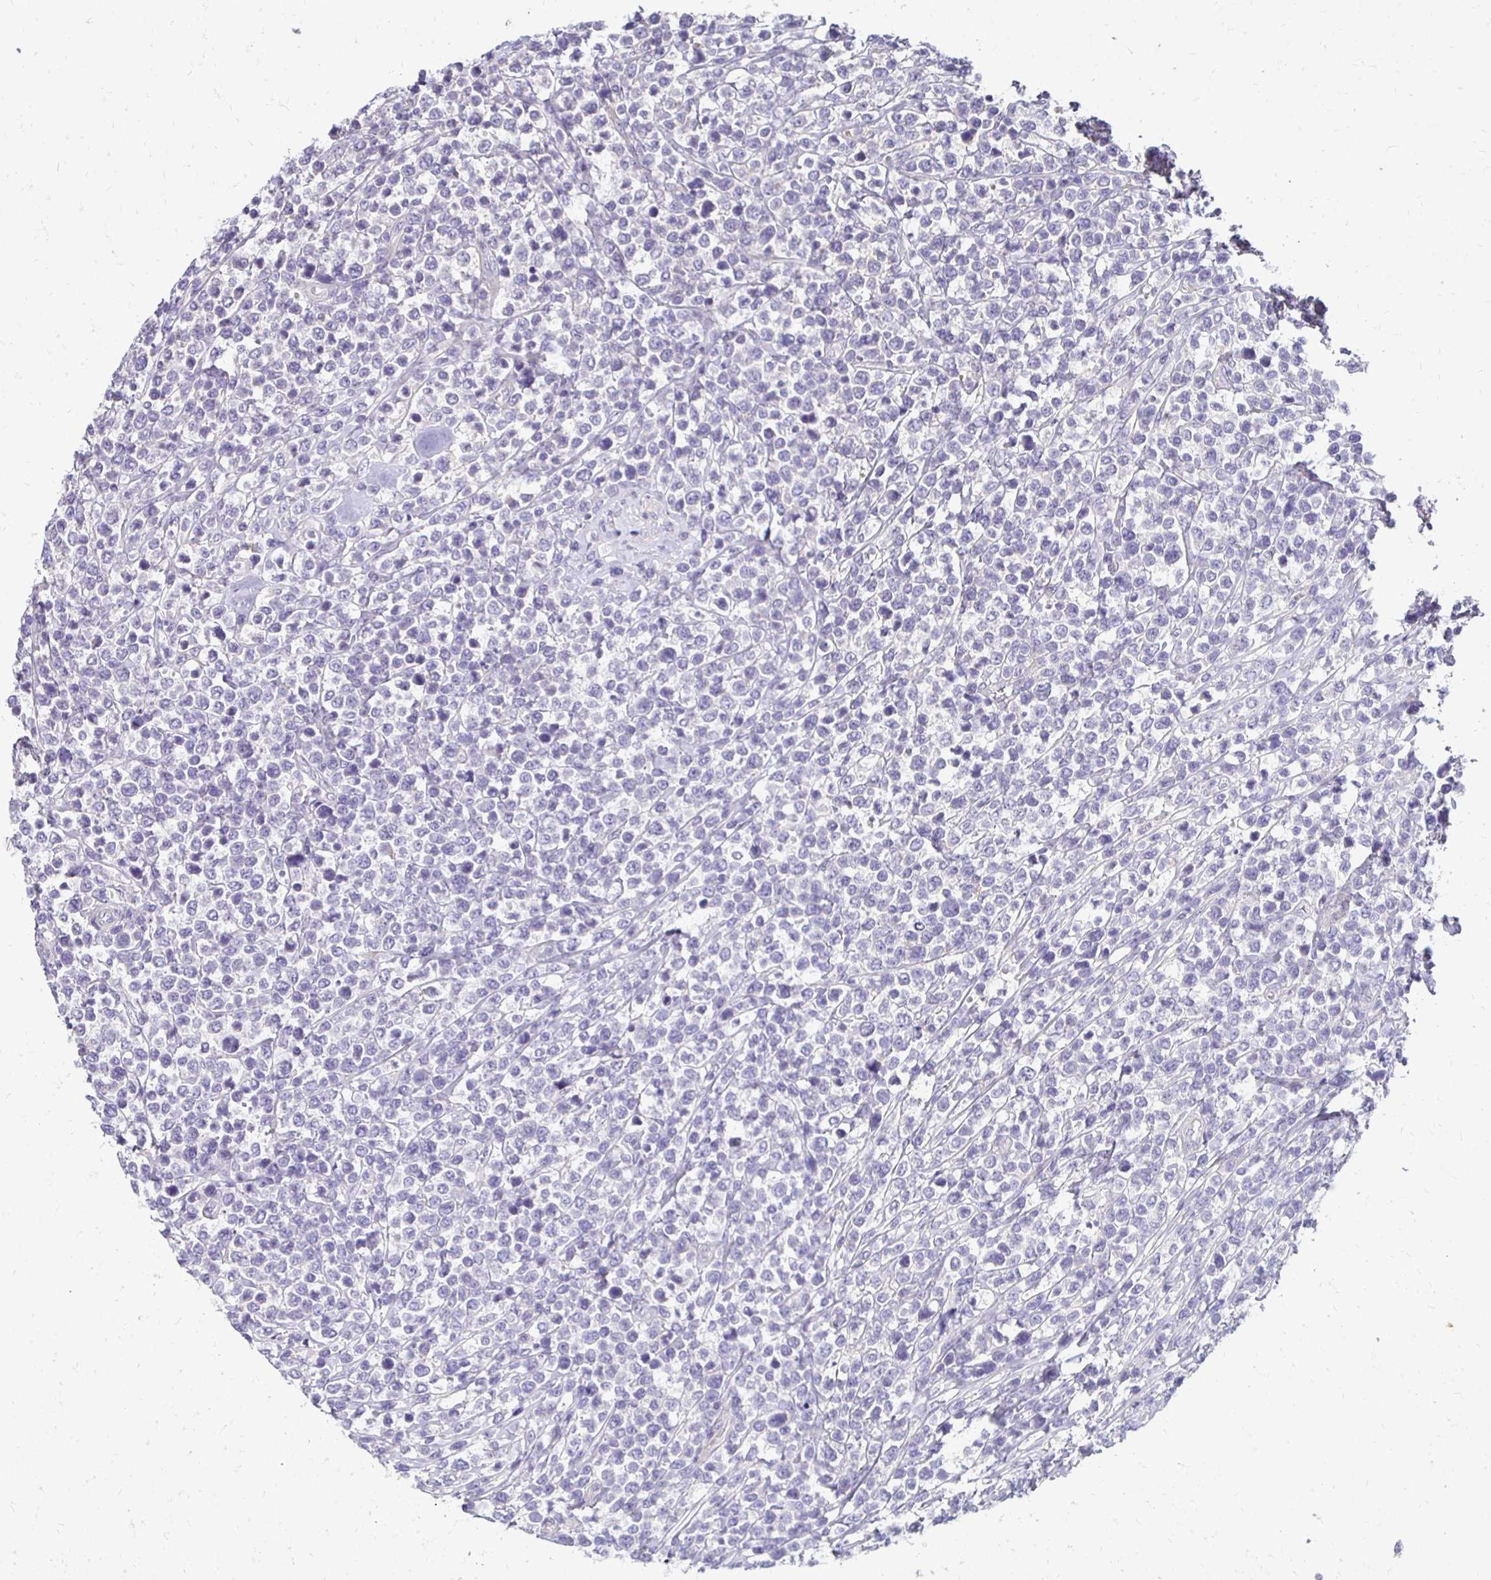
{"staining": {"intensity": "negative", "quantity": "none", "location": "none"}, "tissue": "lymphoma", "cell_type": "Tumor cells", "image_type": "cancer", "snomed": [{"axis": "morphology", "description": "Malignant lymphoma, non-Hodgkin's type, High grade"}, {"axis": "topography", "description": "Soft tissue"}], "caption": "Immunohistochemical staining of human lymphoma reveals no significant expression in tumor cells.", "gene": "AKAP6", "patient": {"sex": "female", "age": 56}}